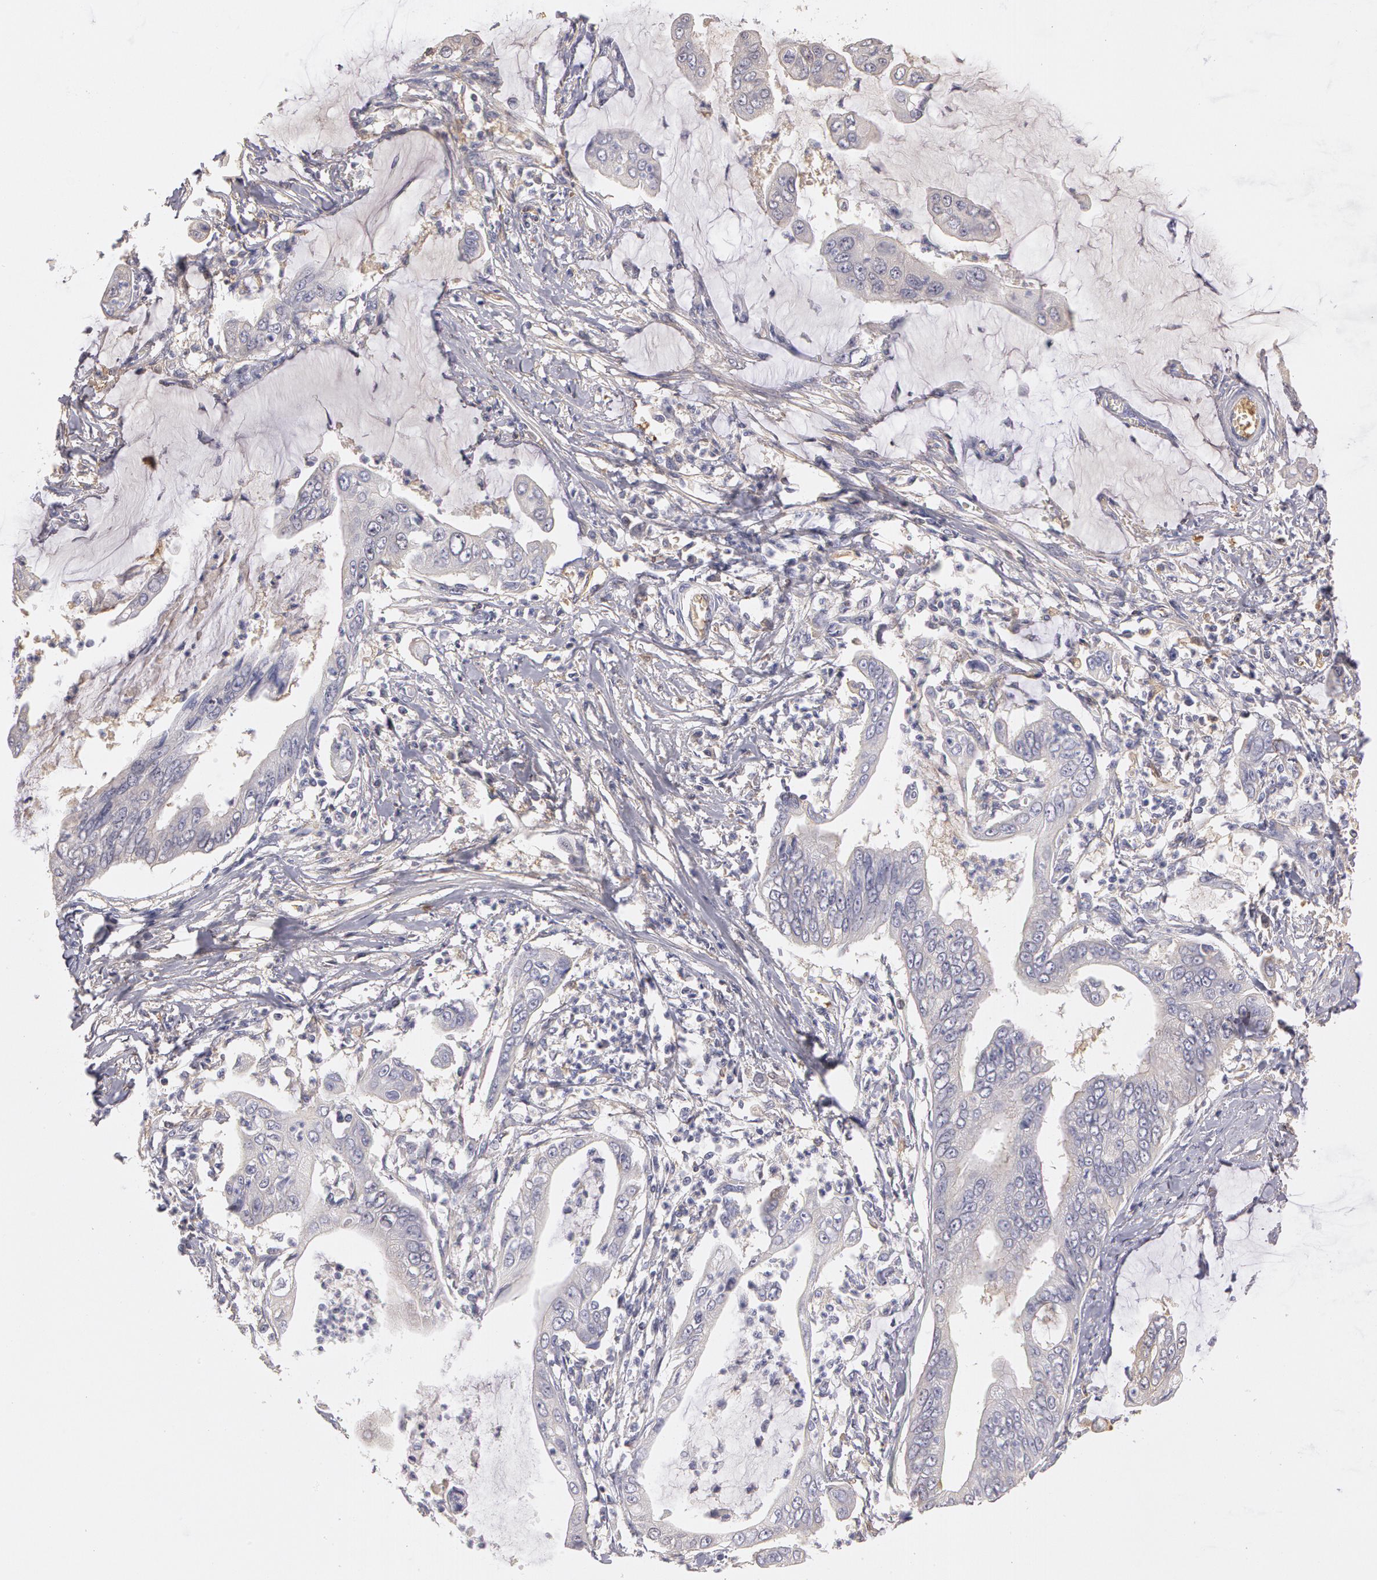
{"staining": {"intensity": "negative", "quantity": "none", "location": "none"}, "tissue": "stomach cancer", "cell_type": "Tumor cells", "image_type": "cancer", "snomed": [{"axis": "morphology", "description": "Adenocarcinoma, NOS"}, {"axis": "topography", "description": "Stomach, upper"}], "caption": "Tumor cells show no significant protein expression in stomach cancer.", "gene": "C1R", "patient": {"sex": "male", "age": 80}}